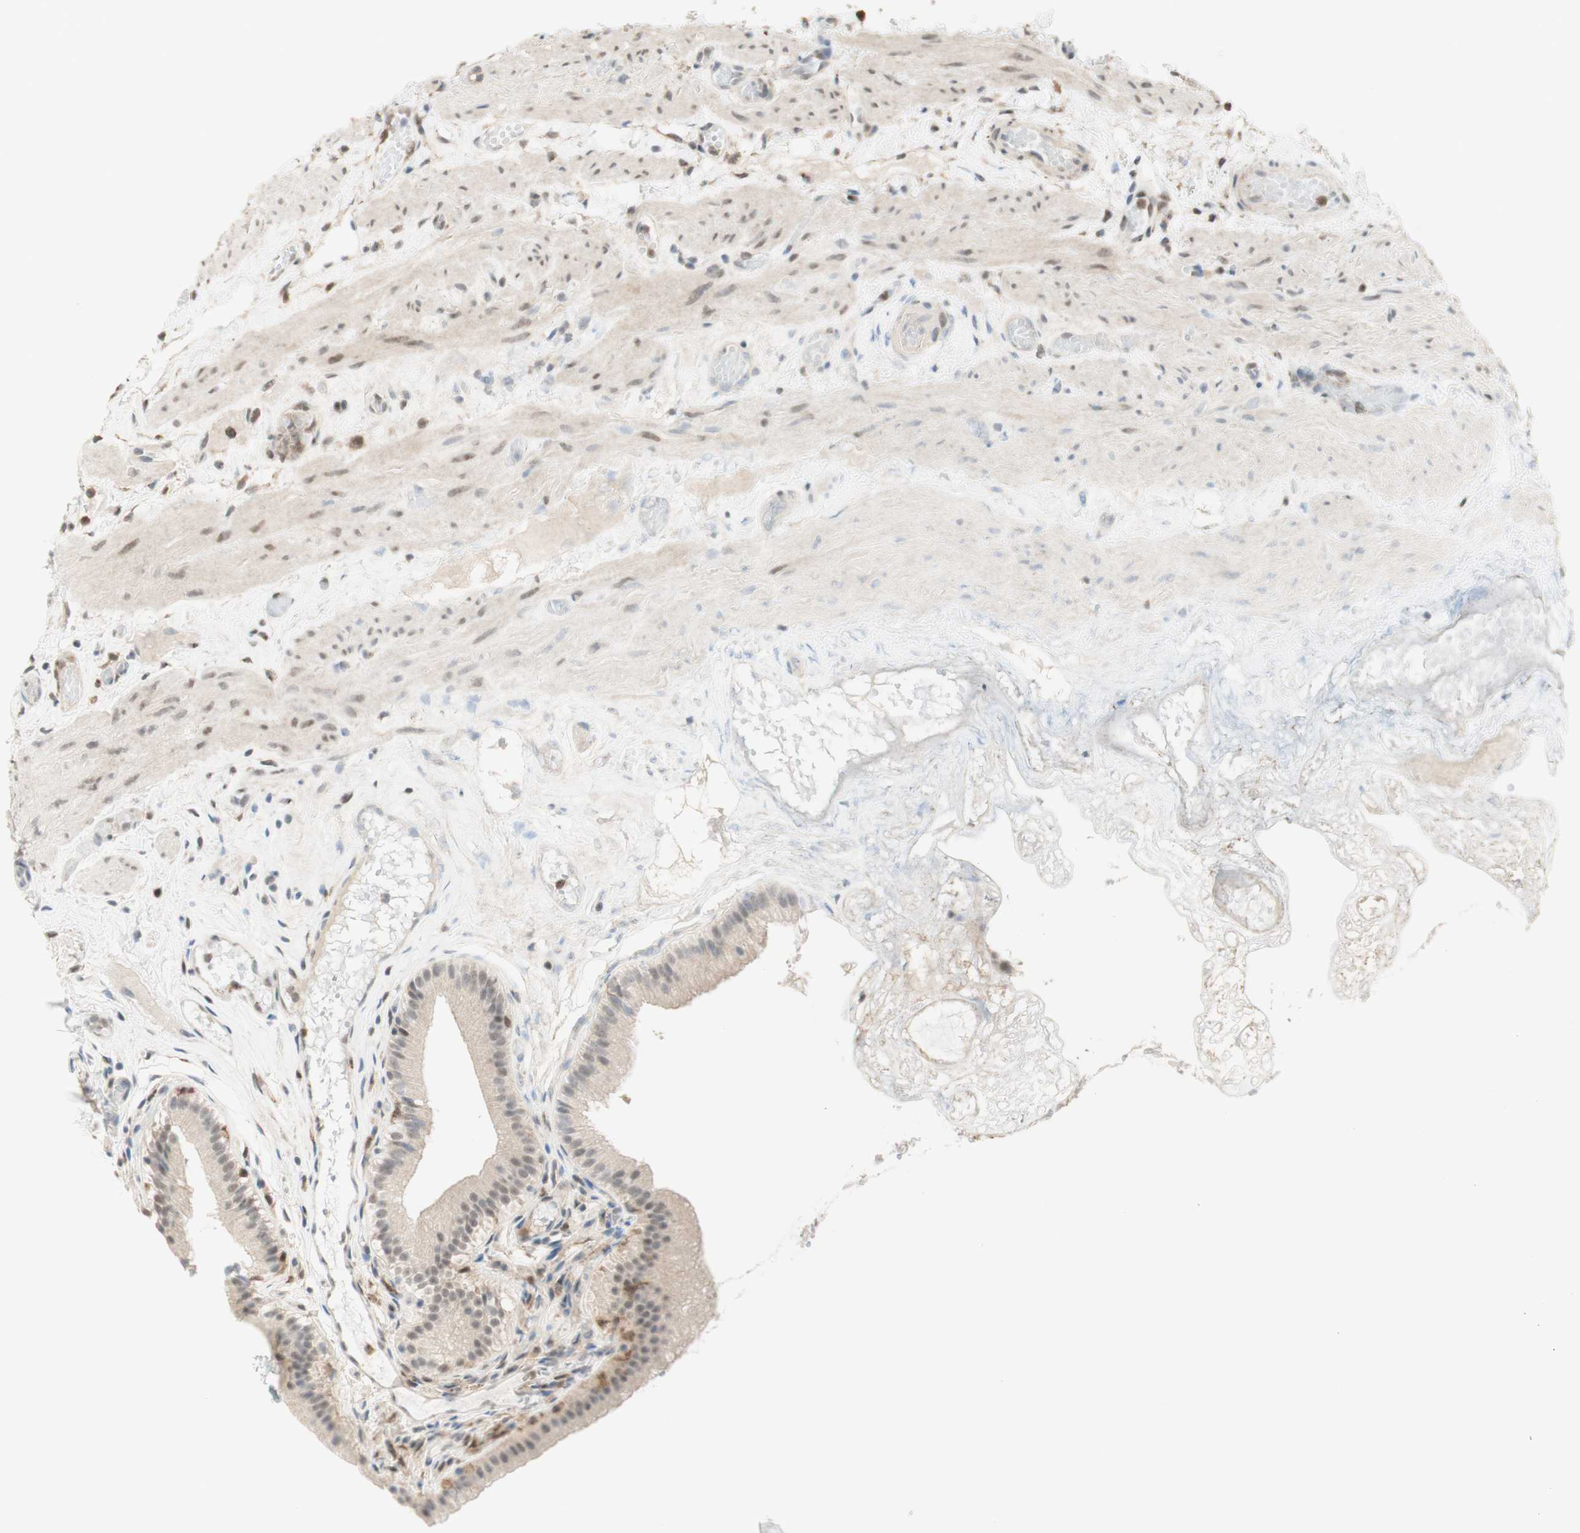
{"staining": {"intensity": "weak", "quantity": "25%-75%", "location": "cytoplasmic/membranous"}, "tissue": "gallbladder", "cell_type": "Glandular cells", "image_type": "normal", "snomed": [{"axis": "morphology", "description": "Normal tissue, NOS"}, {"axis": "topography", "description": "Gallbladder"}], "caption": "The immunohistochemical stain highlights weak cytoplasmic/membranous expression in glandular cells of normal gallbladder.", "gene": "GAPT", "patient": {"sex": "female", "age": 26}}